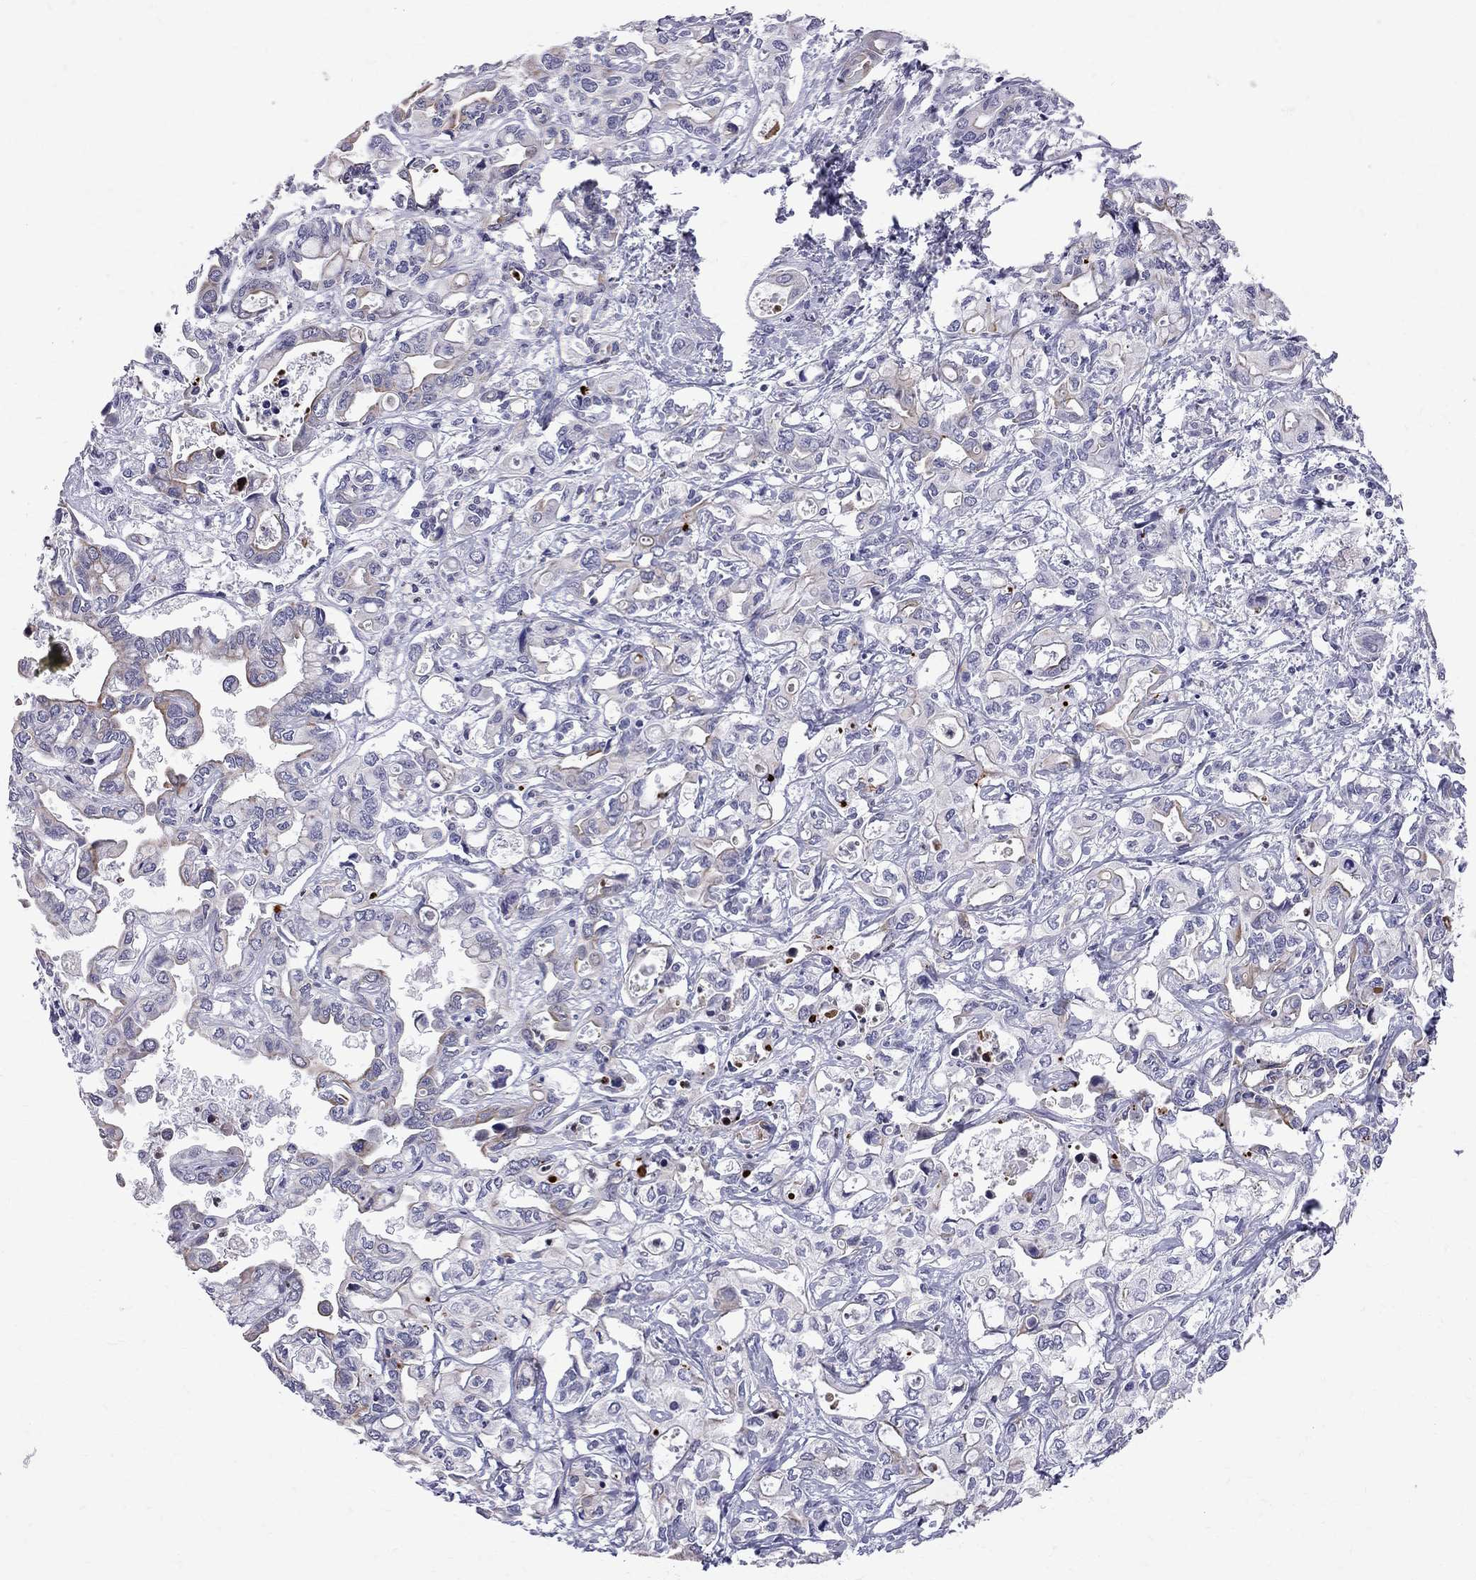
{"staining": {"intensity": "strong", "quantity": "<25%", "location": "cytoplasmic/membranous"}, "tissue": "liver cancer", "cell_type": "Tumor cells", "image_type": "cancer", "snomed": [{"axis": "morphology", "description": "Cholangiocarcinoma"}, {"axis": "topography", "description": "Liver"}], "caption": "Liver cancer (cholangiocarcinoma) tissue reveals strong cytoplasmic/membranous staining in approximately <25% of tumor cells, visualized by immunohistochemistry.", "gene": "MUC15", "patient": {"sex": "female", "age": 64}}